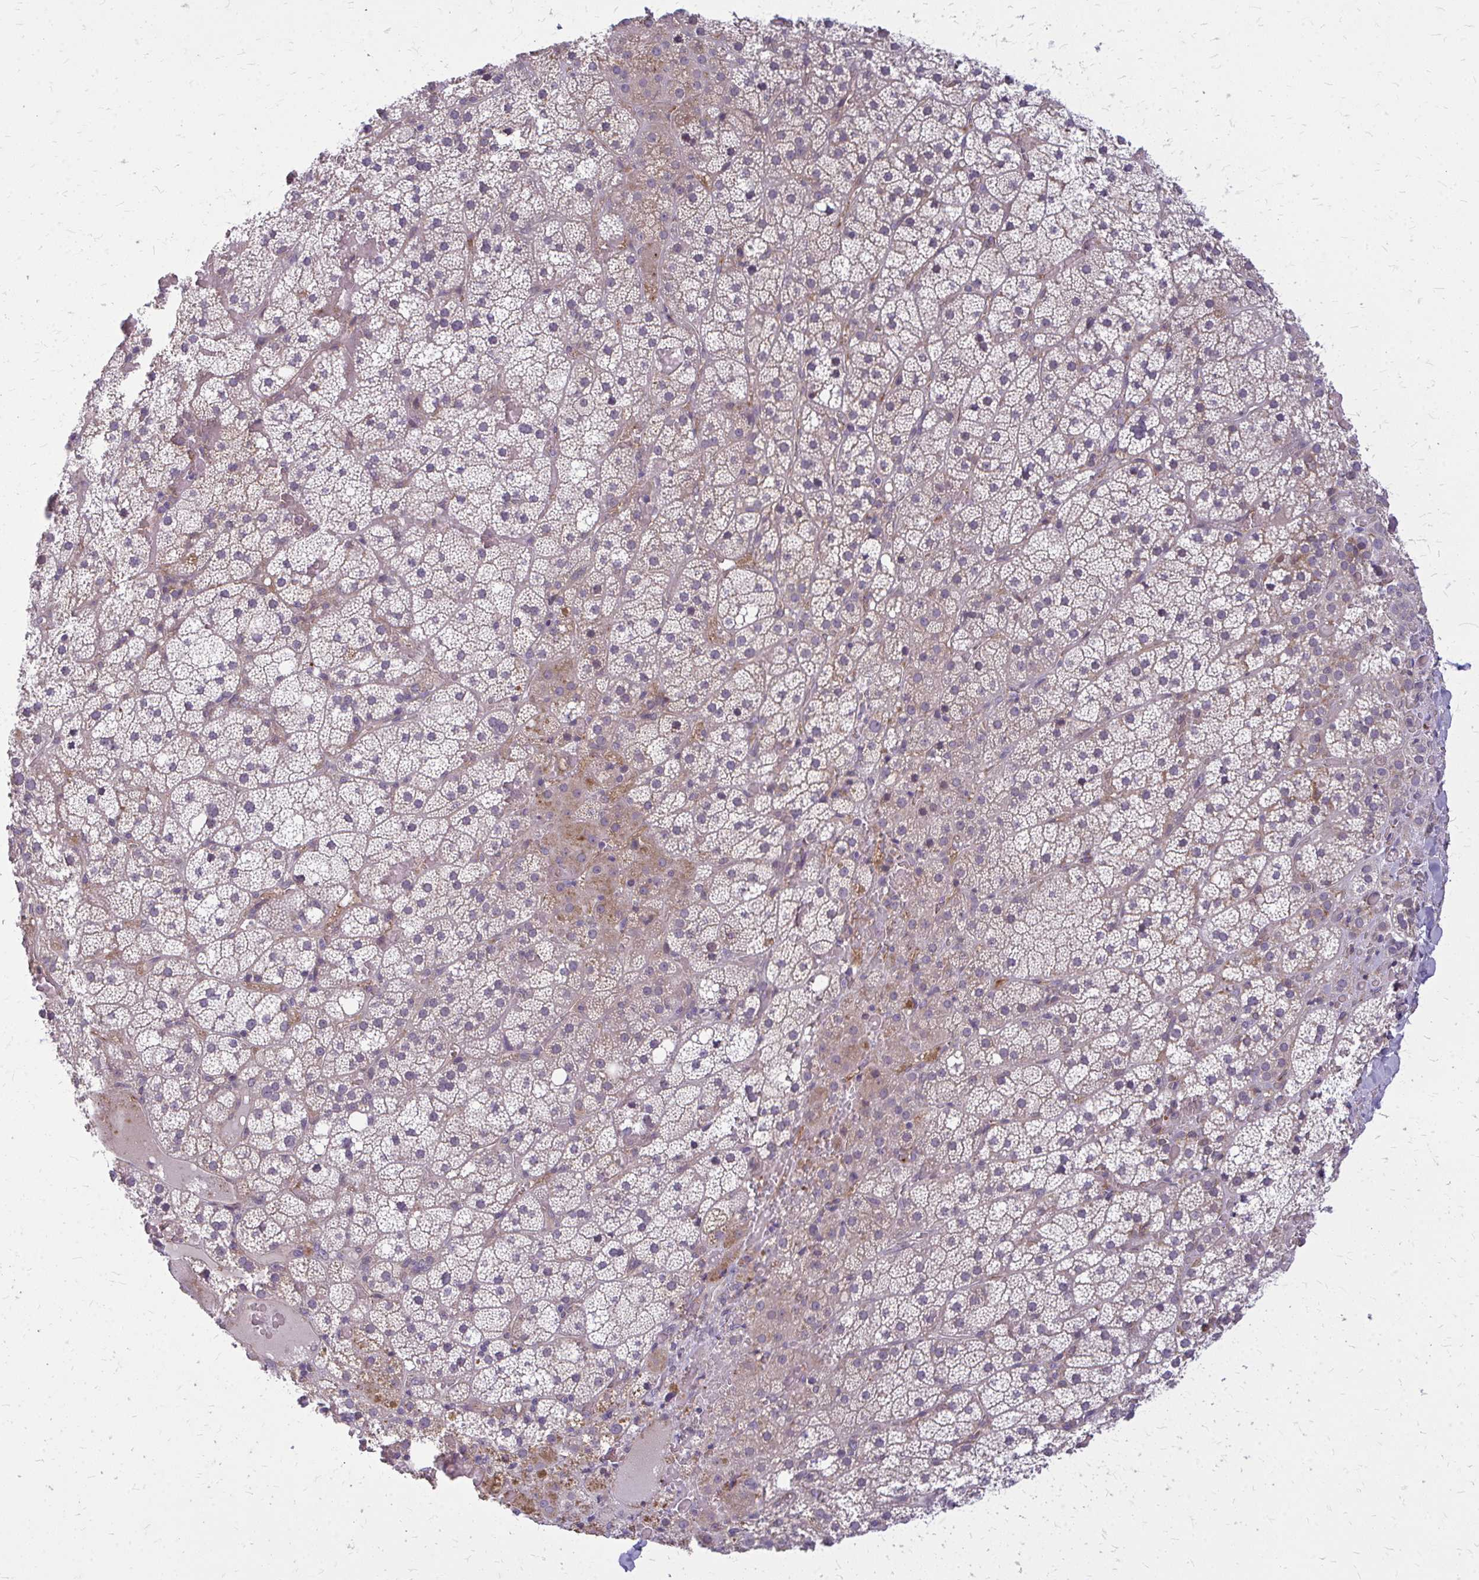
{"staining": {"intensity": "moderate", "quantity": "25%-75%", "location": "cytoplasmic/membranous"}, "tissue": "adrenal gland", "cell_type": "Glandular cells", "image_type": "normal", "snomed": [{"axis": "morphology", "description": "Normal tissue, NOS"}, {"axis": "topography", "description": "Adrenal gland"}], "caption": "Unremarkable adrenal gland demonstrates moderate cytoplasmic/membranous positivity in approximately 25%-75% of glandular cells The staining was performed using DAB (3,3'-diaminobenzidine) to visualize the protein expression in brown, while the nuclei were stained in blue with hematoxylin (Magnification: 20x)..", "gene": "OXNAD1", "patient": {"sex": "male", "age": 53}}